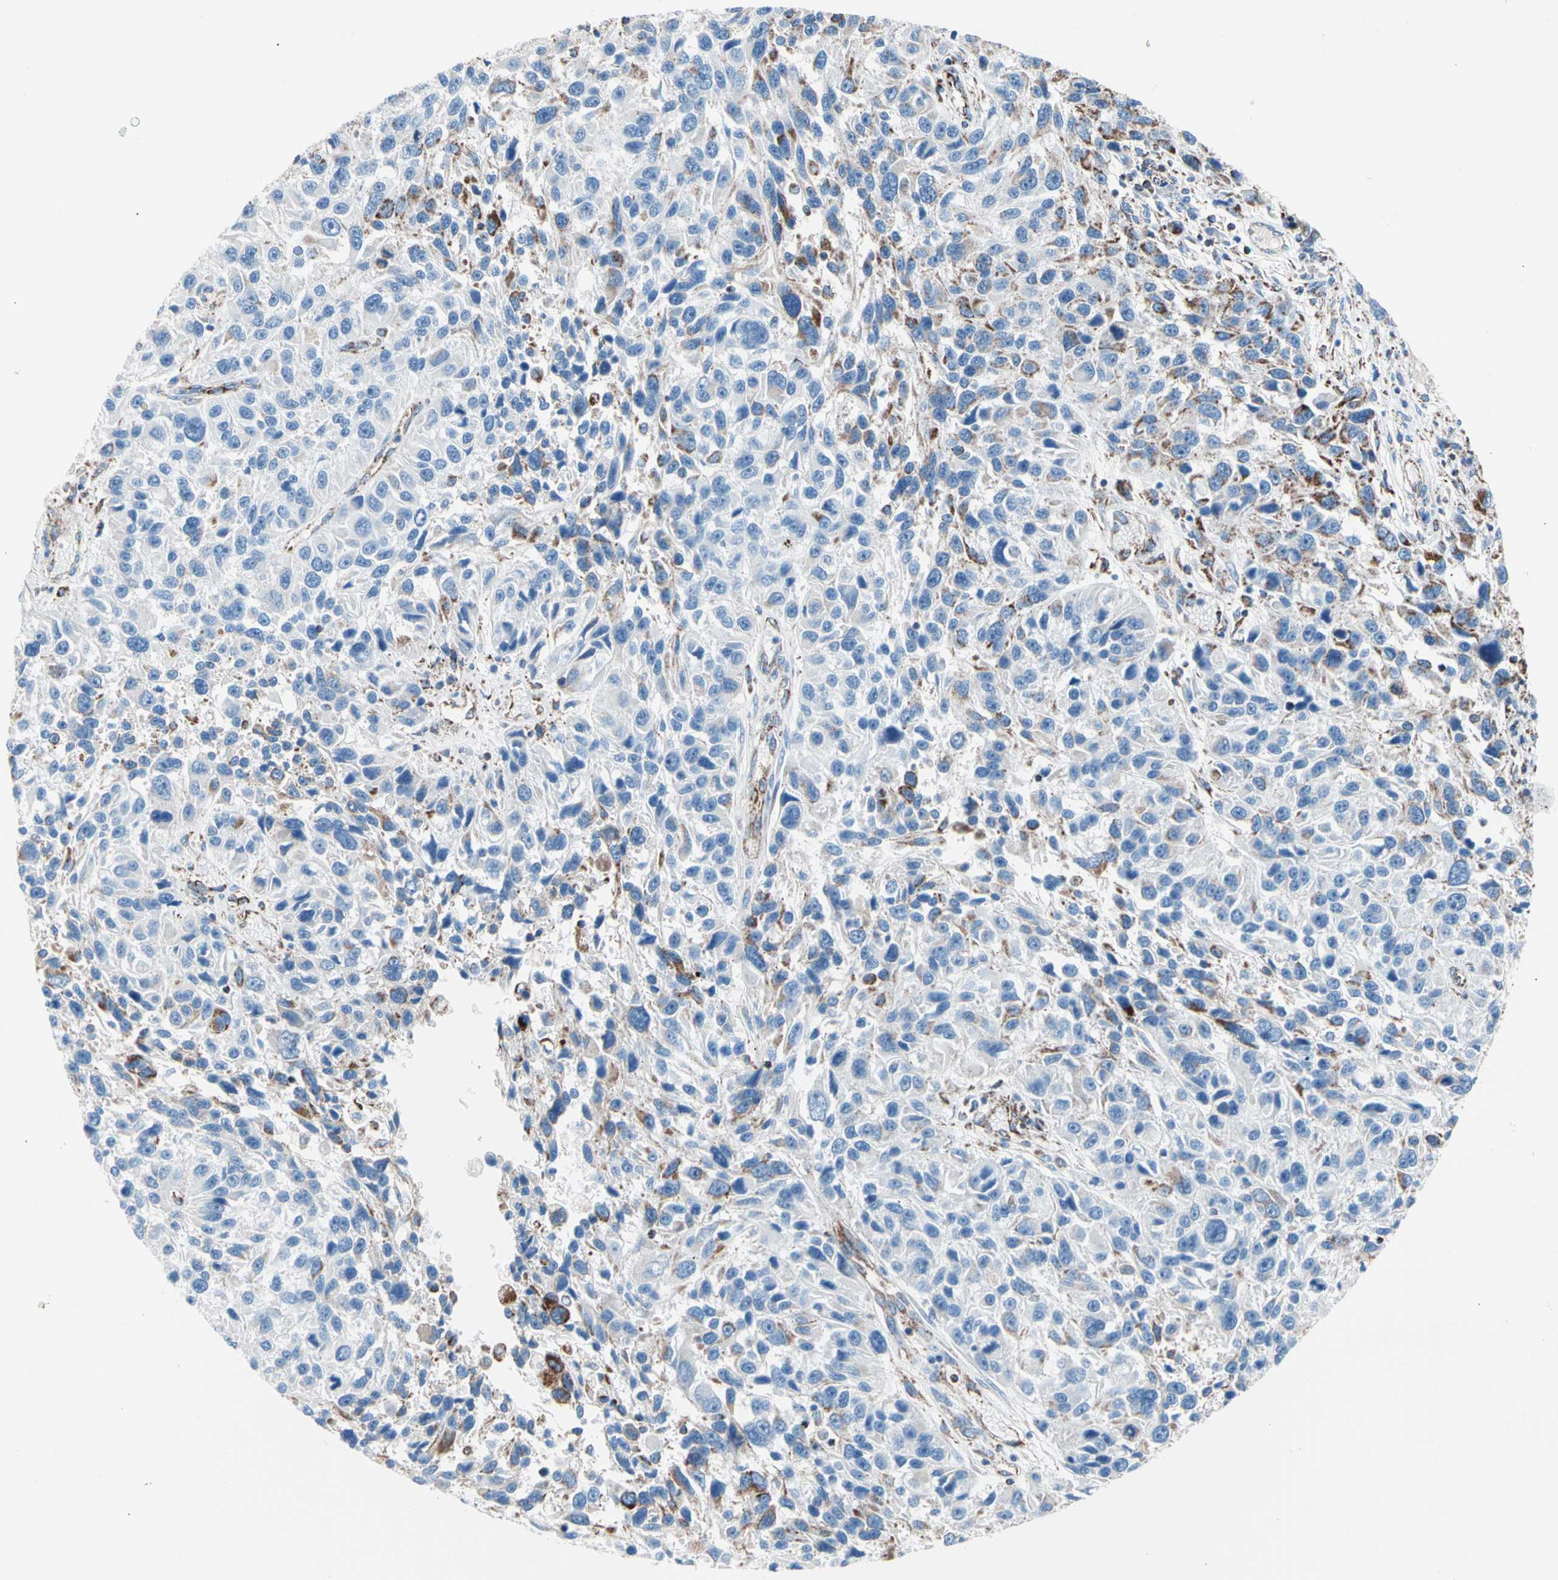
{"staining": {"intensity": "strong", "quantity": "<25%", "location": "cytoplasmic/membranous"}, "tissue": "melanoma", "cell_type": "Tumor cells", "image_type": "cancer", "snomed": [{"axis": "morphology", "description": "Malignant melanoma, NOS"}, {"axis": "topography", "description": "Skin"}], "caption": "Brown immunohistochemical staining in malignant melanoma exhibits strong cytoplasmic/membranous staining in approximately <25% of tumor cells.", "gene": "HK1", "patient": {"sex": "male", "age": 53}}